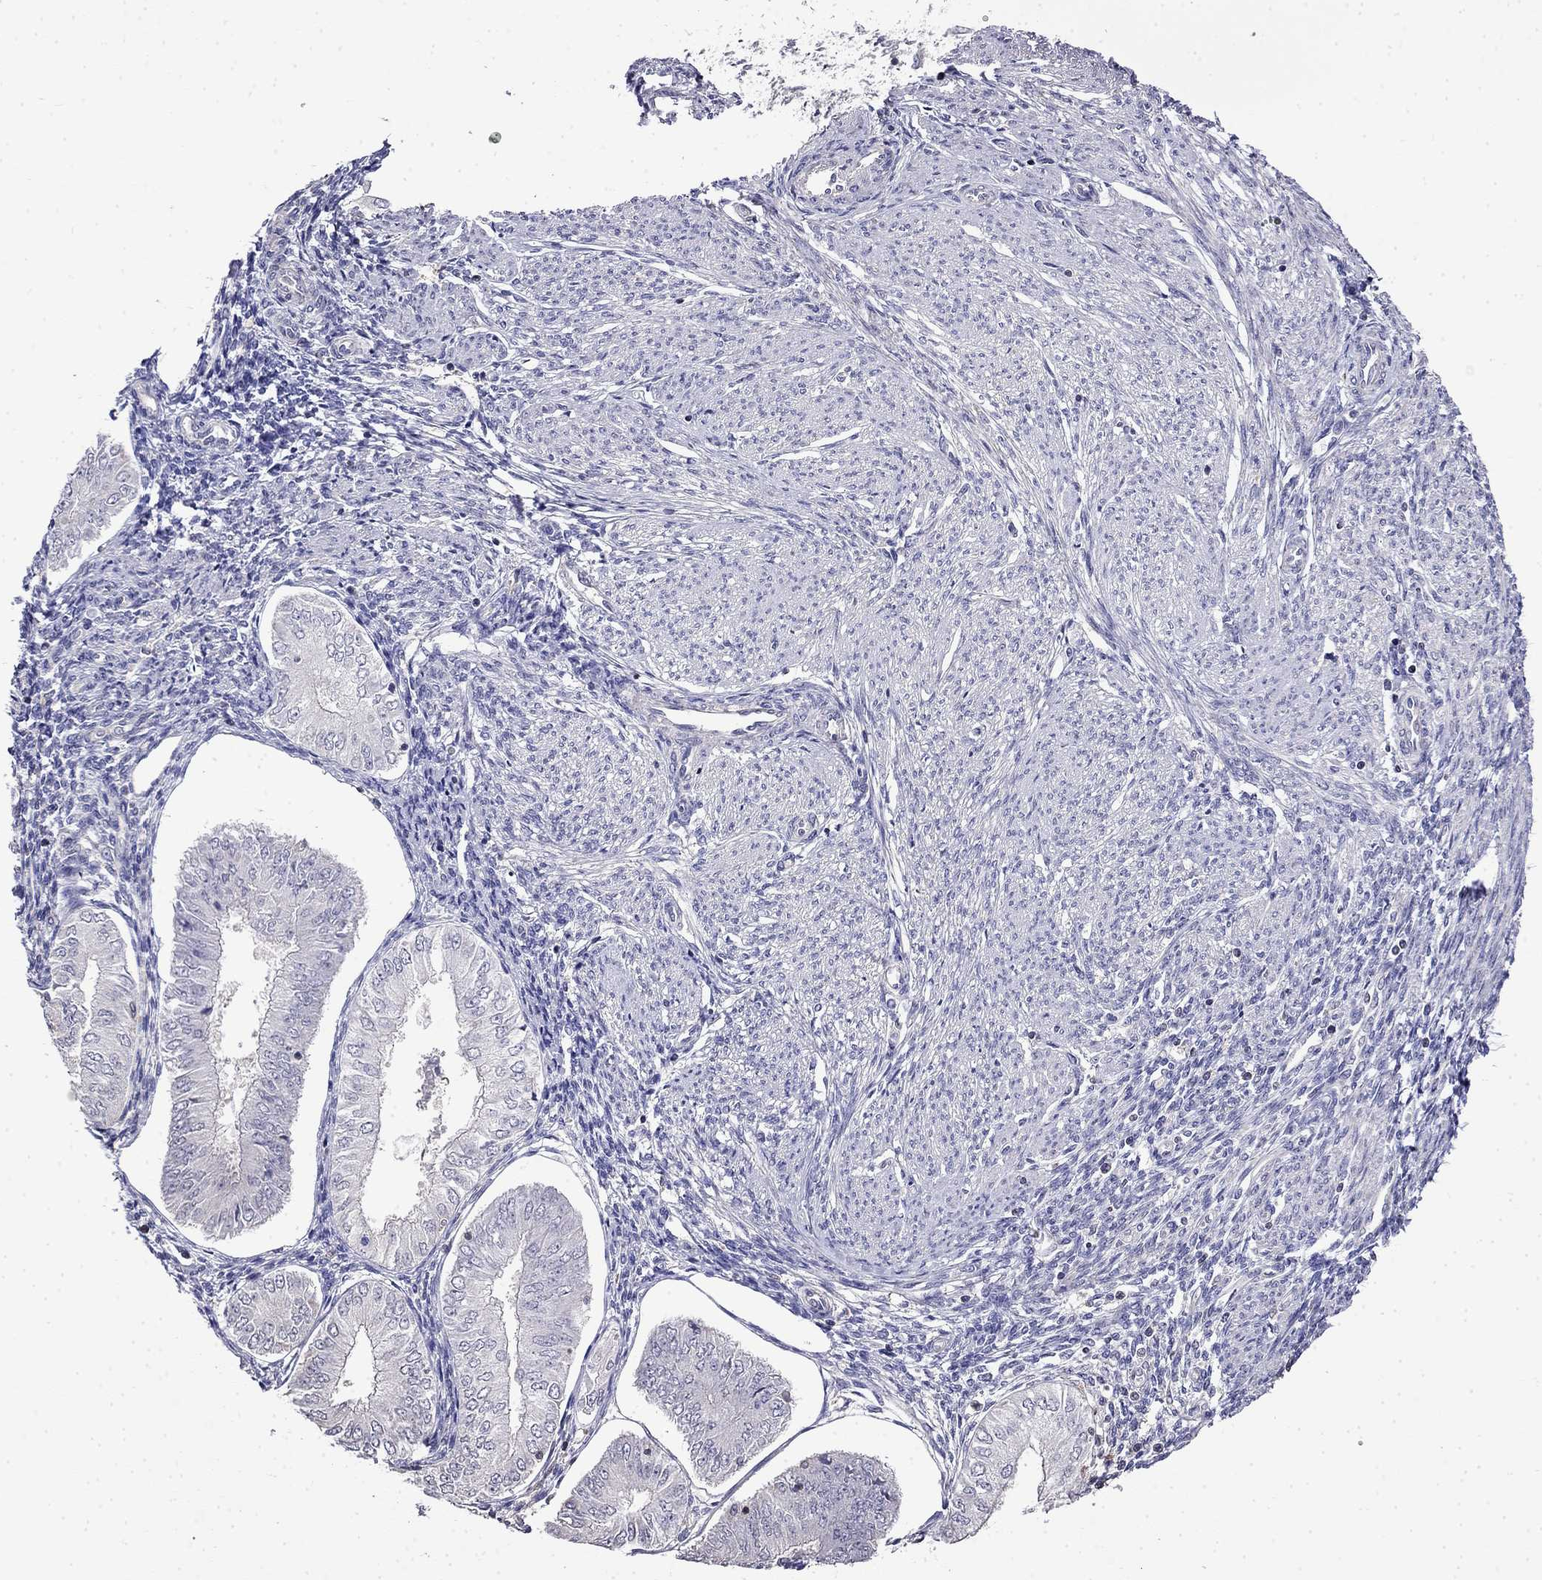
{"staining": {"intensity": "negative", "quantity": "none", "location": "none"}, "tissue": "endometrial cancer", "cell_type": "Tumor cells", "image_type": "cancer", "snomed": [{"axis": "morphology", "description": "Adenocarcinoma, NOS"}, {"axis": "topography", "description": "Endometrium"}], "caption": "IHC of endometrial adenocarcinoma displays no expression in tumor cells.", "gene": "GUCA1B", "patient": {"sex": "female", "age": 53}}